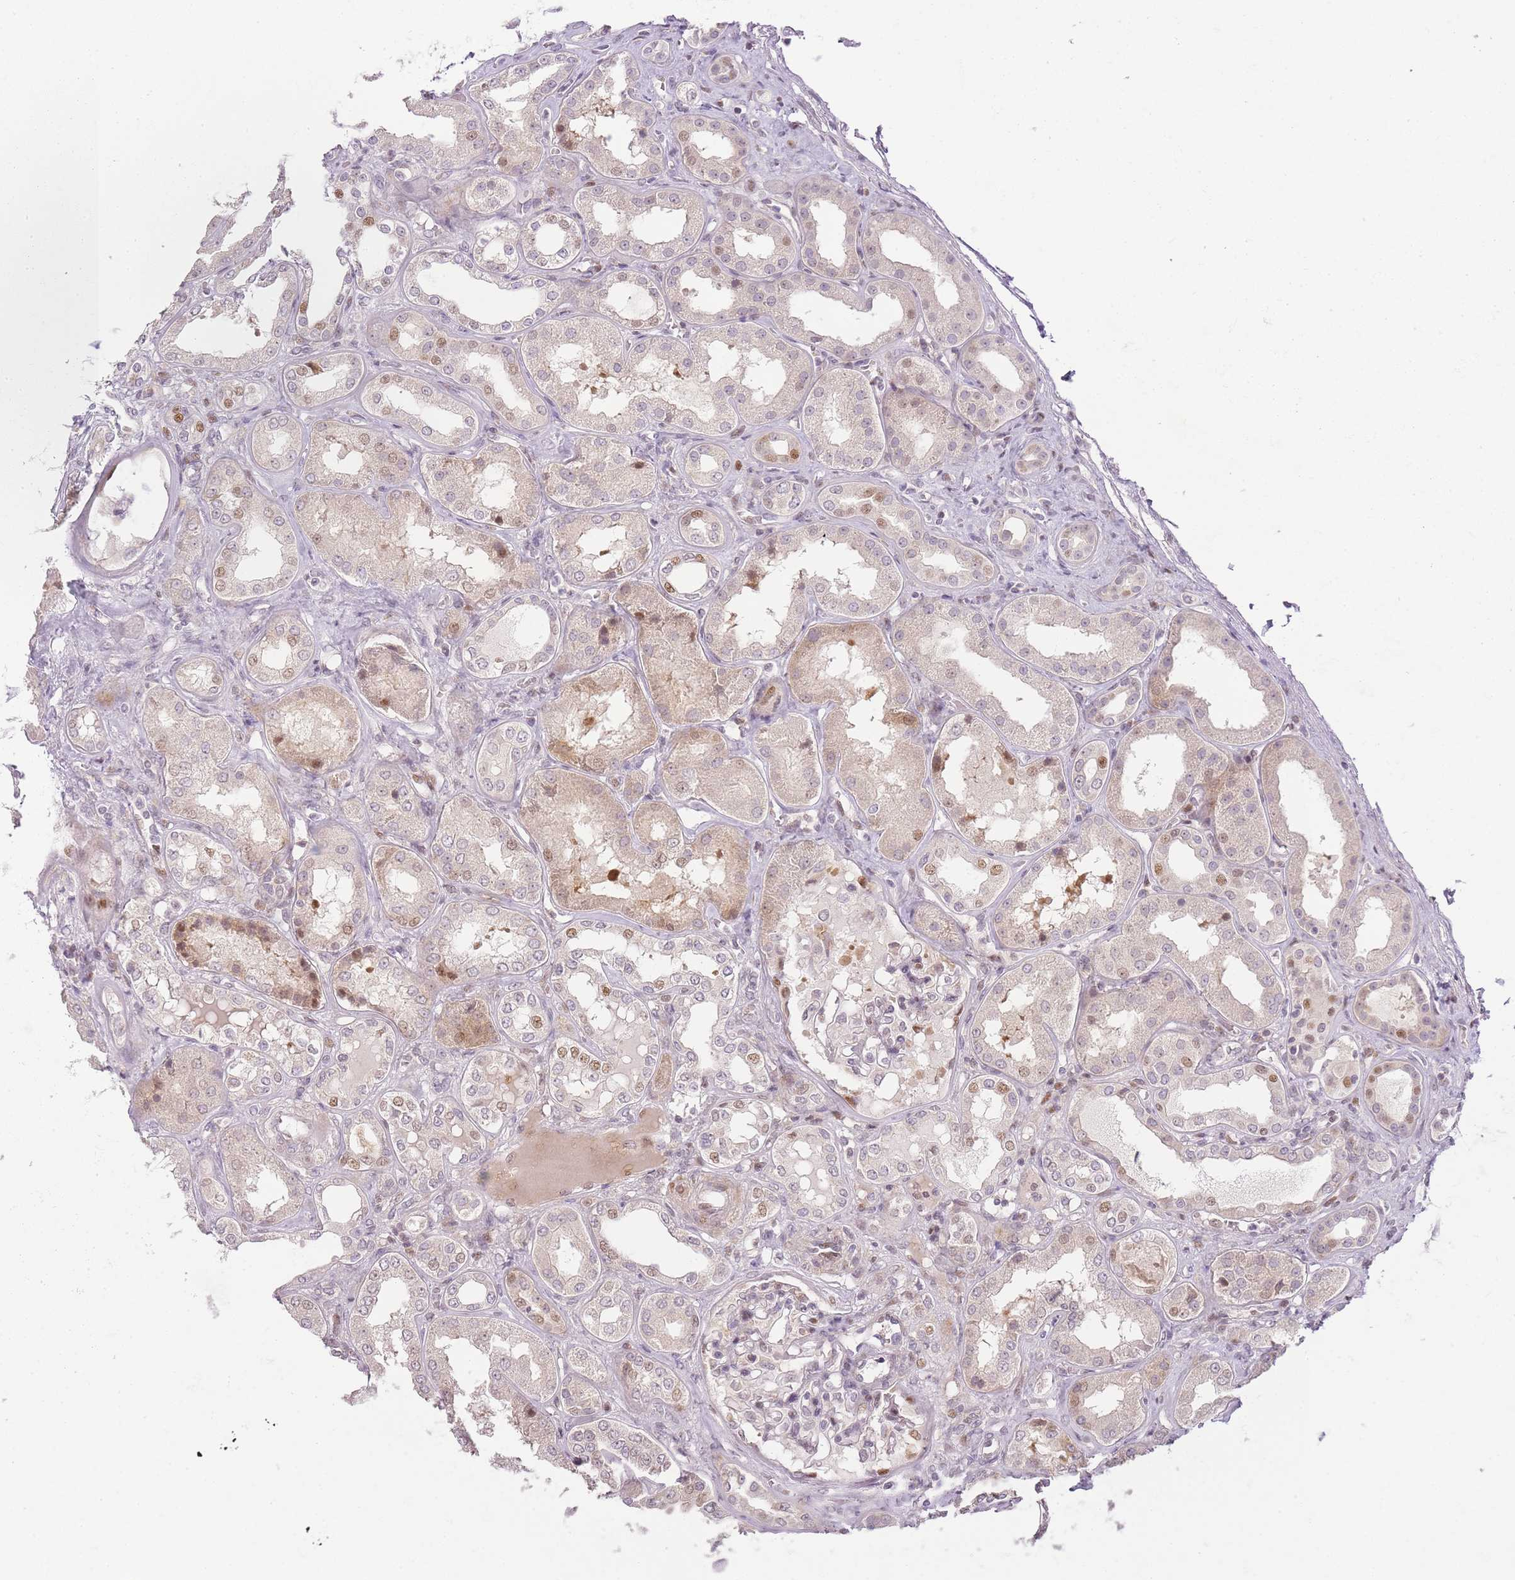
{"staining": {"intensity": "moderate", "quantity": "<25%", "location": "nuclear"}, "tissue": "kidney", "cell_type": "Cells in glomeruli", "image_type": "normal", "snomed": [{"axis": "morphology", "description": "Normal tissue, NOS"}, {"axis": "topography", "description": "Kidney"}], "caption": "Immunohistochemistry (DAB (3,3'-diaminobenzidine)) staining of unremarkable human kidney reveals moderate nuclear protein staining in approximately <25% of cells in glomeruli.", "gene": "OGG1", "patient": {"sex": "female", "age": 56}}